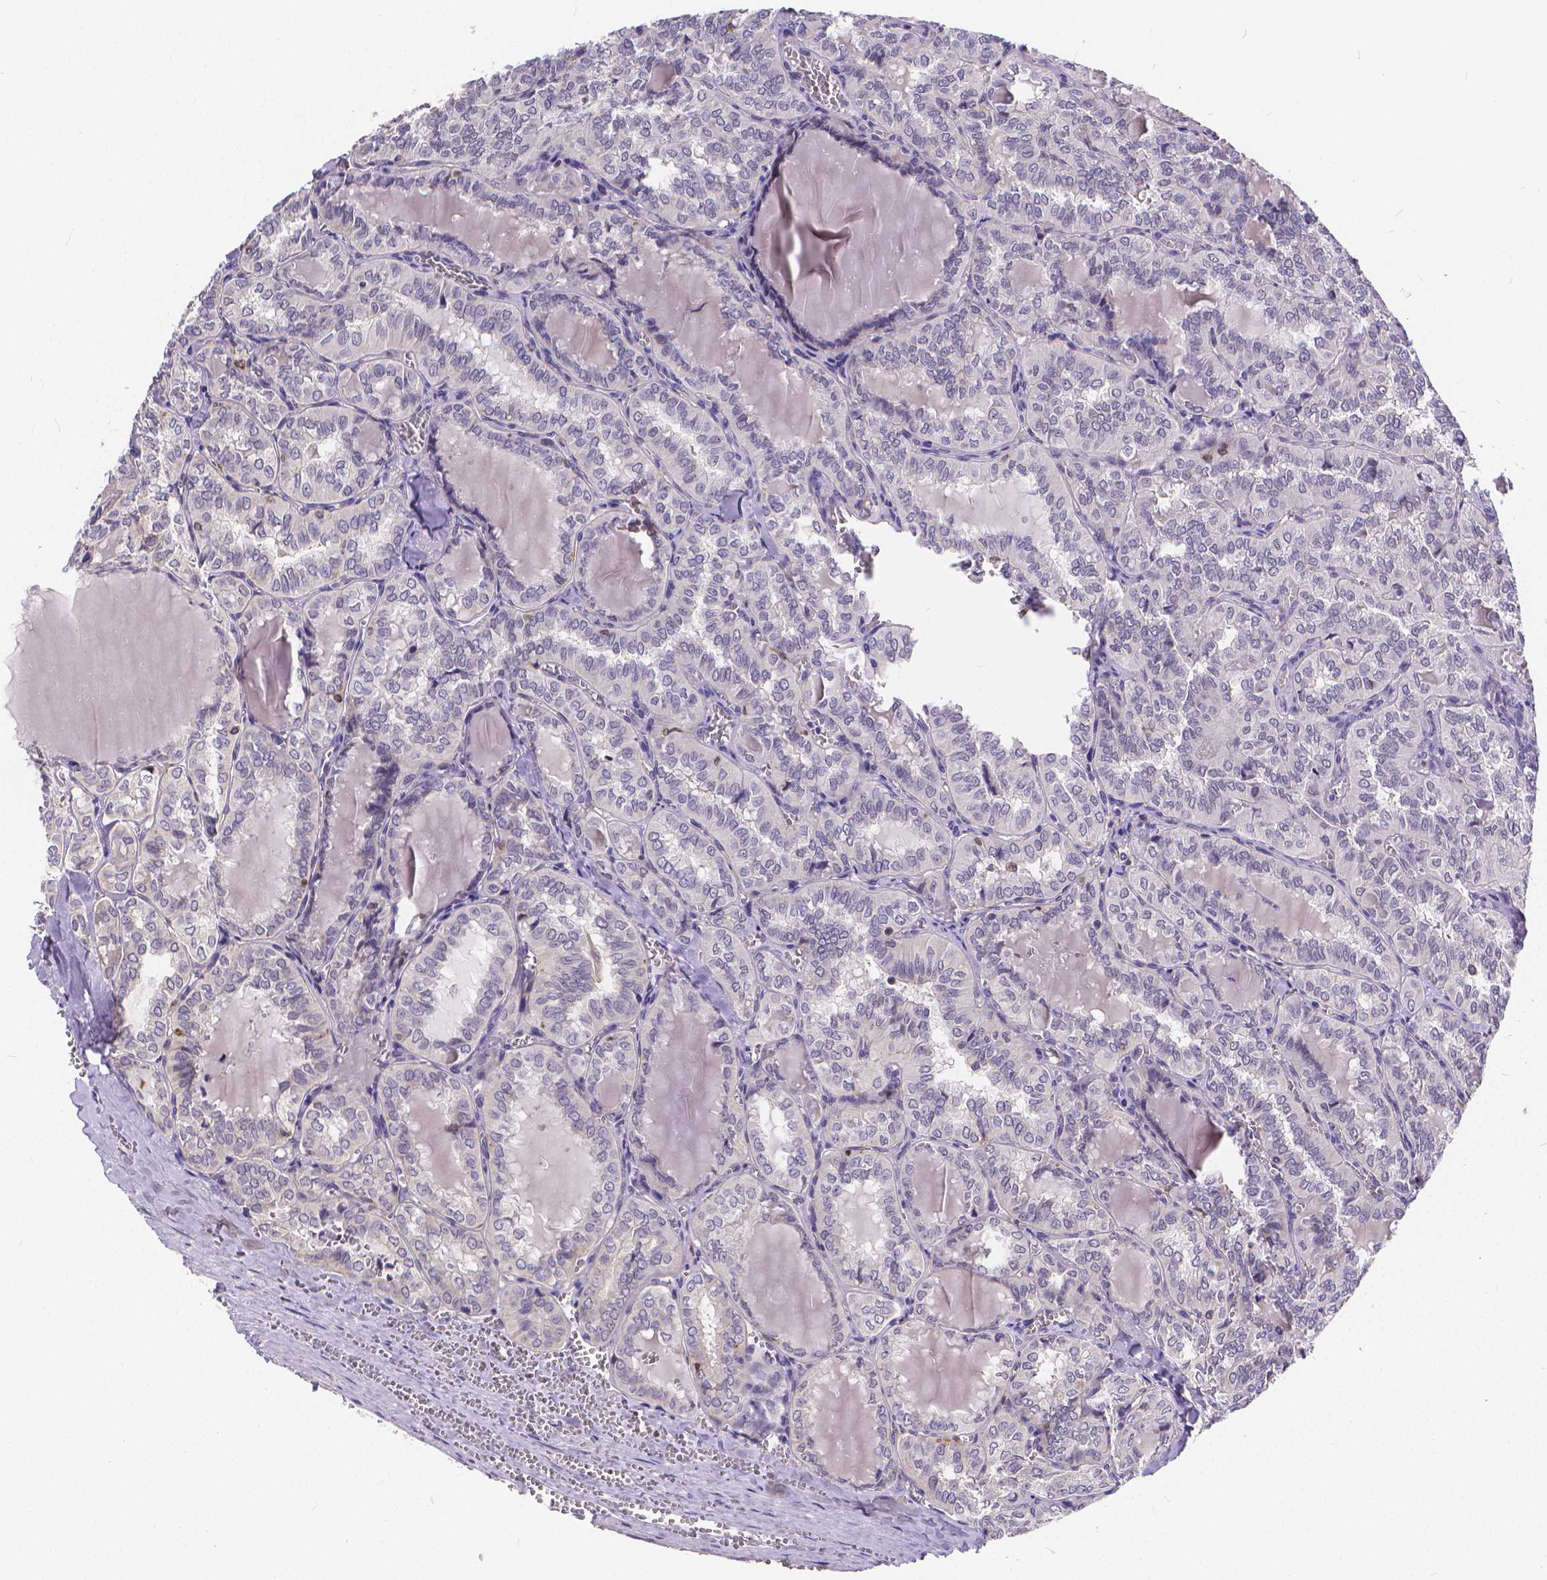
{"staining": {"intensity": "negative", "quantity": "none", "location": "none"}, "tissue": "thyroid cancer", "cell_type": "Tumor cells", "image_type": "cancer", "snomed": [{"axis": "morphology", "description": "Papillary adenocarcinoma, NOS"}, {"axis": "topography", "description": "Thyroid gland"}], "caption": "A high-resolution micrograph shows IHC staining of thyroid cancer, which shows no significant staining in tumor cells.", "gene": "GLRB", "patient": {"sex": "female", "age": 41}}